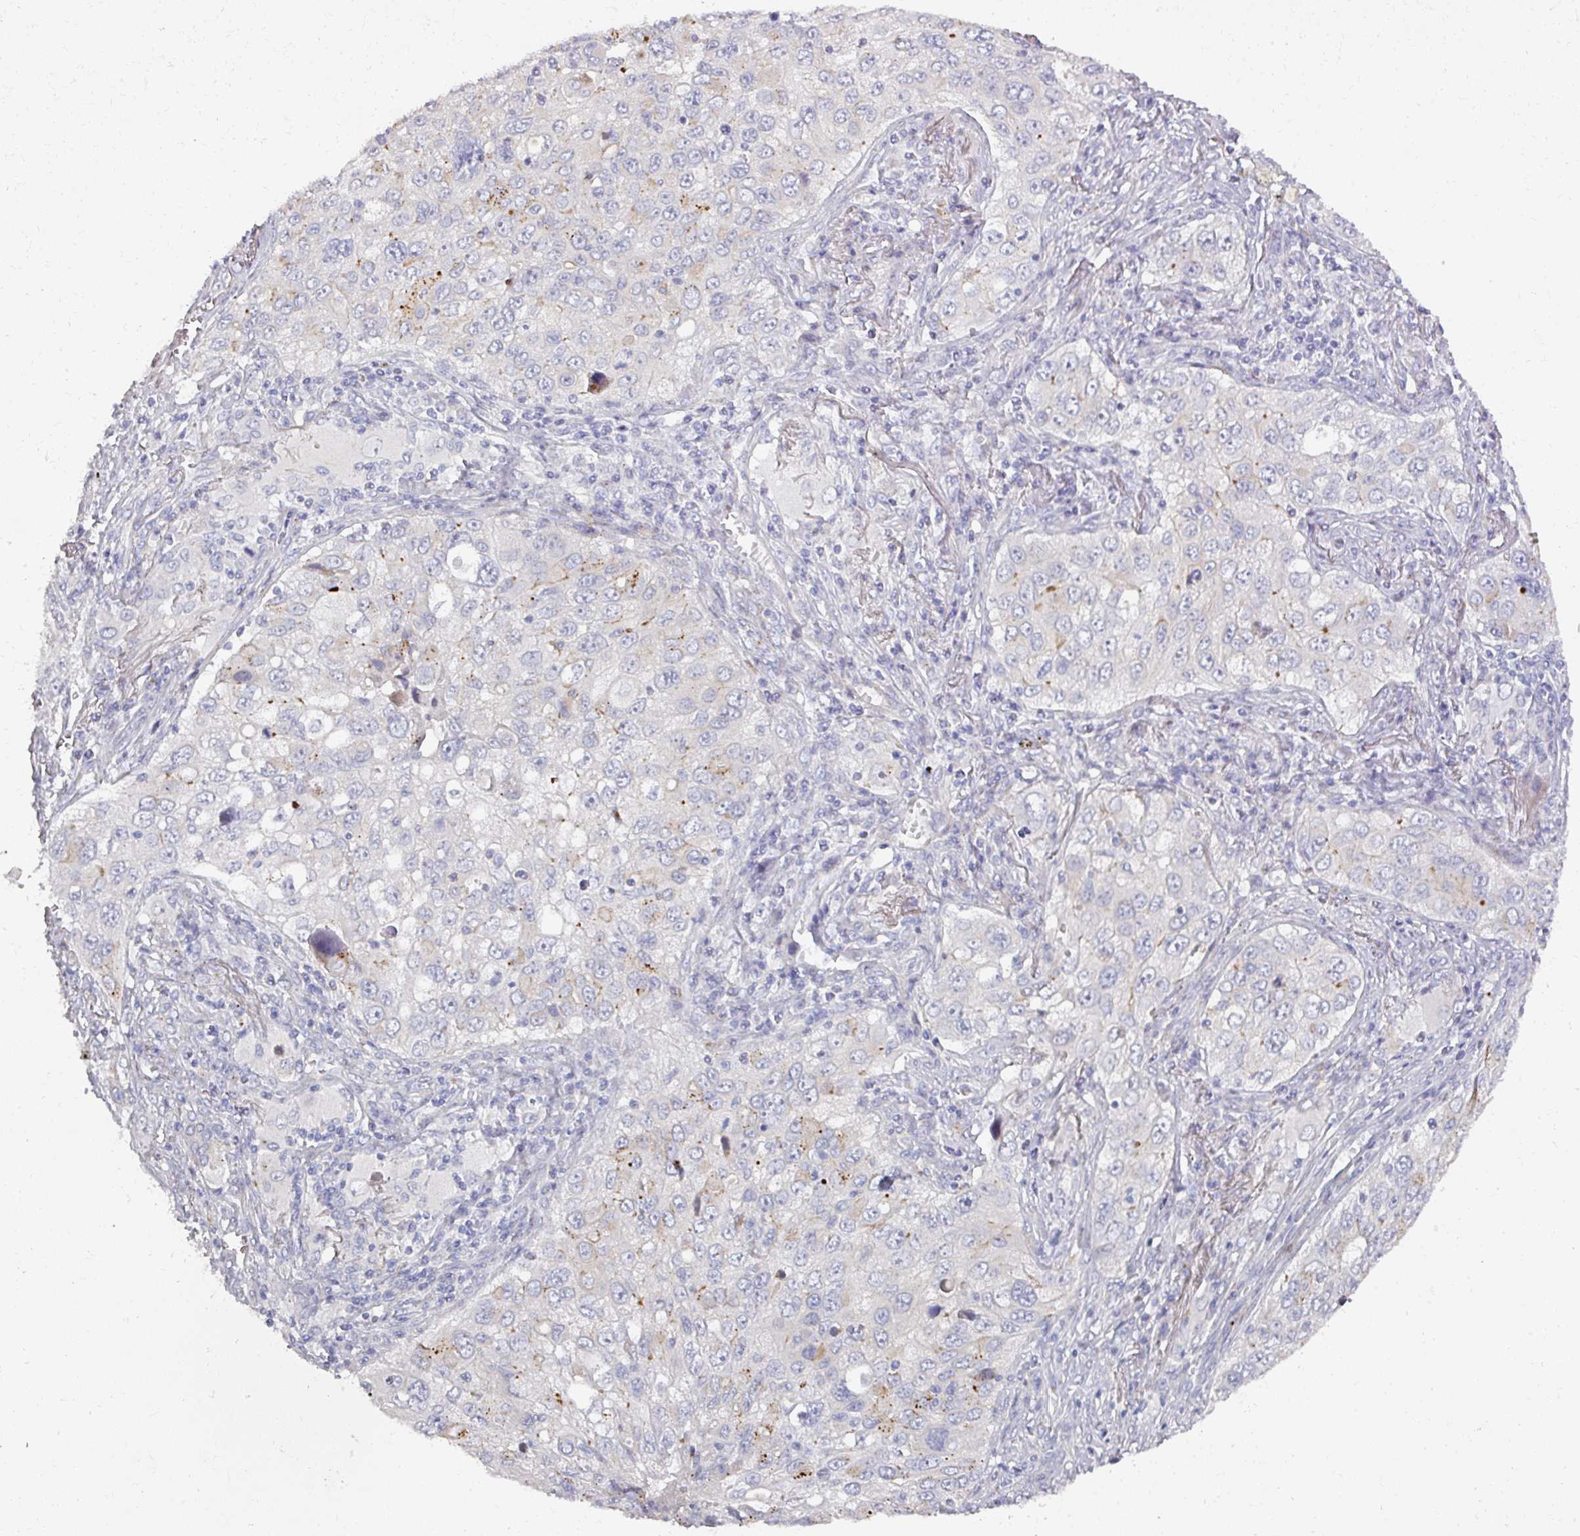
{"staining": {"intensity": "moderate", "quantity": "<25%", "location": "cytoplasmic/membranous"}, "tissue": "lung cancer", "cell_type": "Tumor cells", "image_type": "cancer", "snomed": [{"axis": "morphology", "description": "Adenocarcinoma, NOS"}, {"axis": "morphology", "description": "Adenocarcinoma, metastatic, NOS"}, {"axis": "topography", "description": "Lymph node"}, {"axis": "topography", "description": "Lung"}], "caption": "Tumor cells display low levels of moderate cytoplasmic/membranous positivity in approximately <25% of cells in human metastatic adenocarcinoma (lung). Nuclei are stained in blue.", "gene": "NT5C1A", "patient": {"sex": "female", "age": 42}}